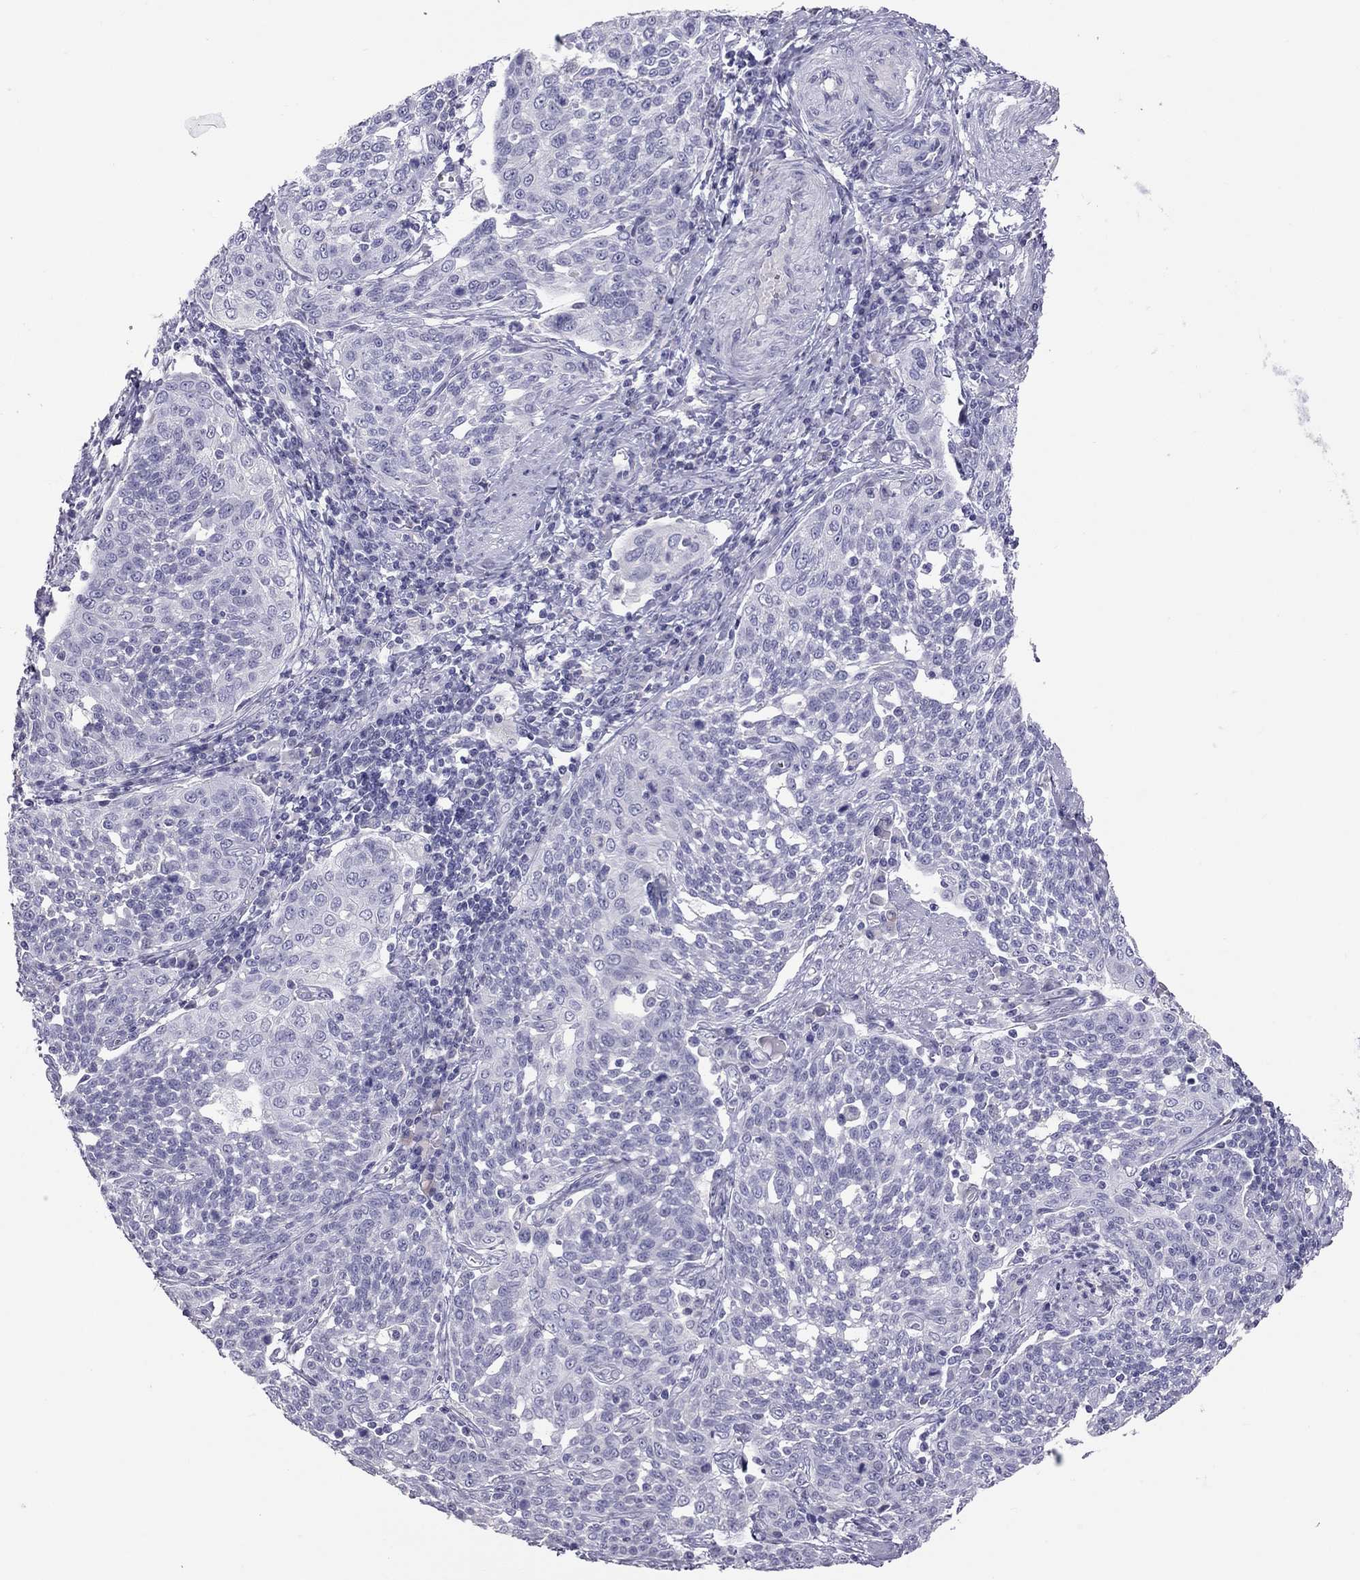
{"staining": {"intensity": "negative", "quantity": "none", "location": "none"}, "tissue": "cervical cancer", "cell_type": "Tumor cells", "image_type": "cancer", "snomed": [{"axis": "morphology", "description": "Squamous cell carcinoma, NOS"}, {"axis": "topography", "description": "Cervix"}], "caption": "Immunohistochemistry of human cervical cancer (squamous cell carcinoma) reveals no positivity in tumor cells.", "gene": "IL17REL", "patient": {"sex": "female", "age": 34}}